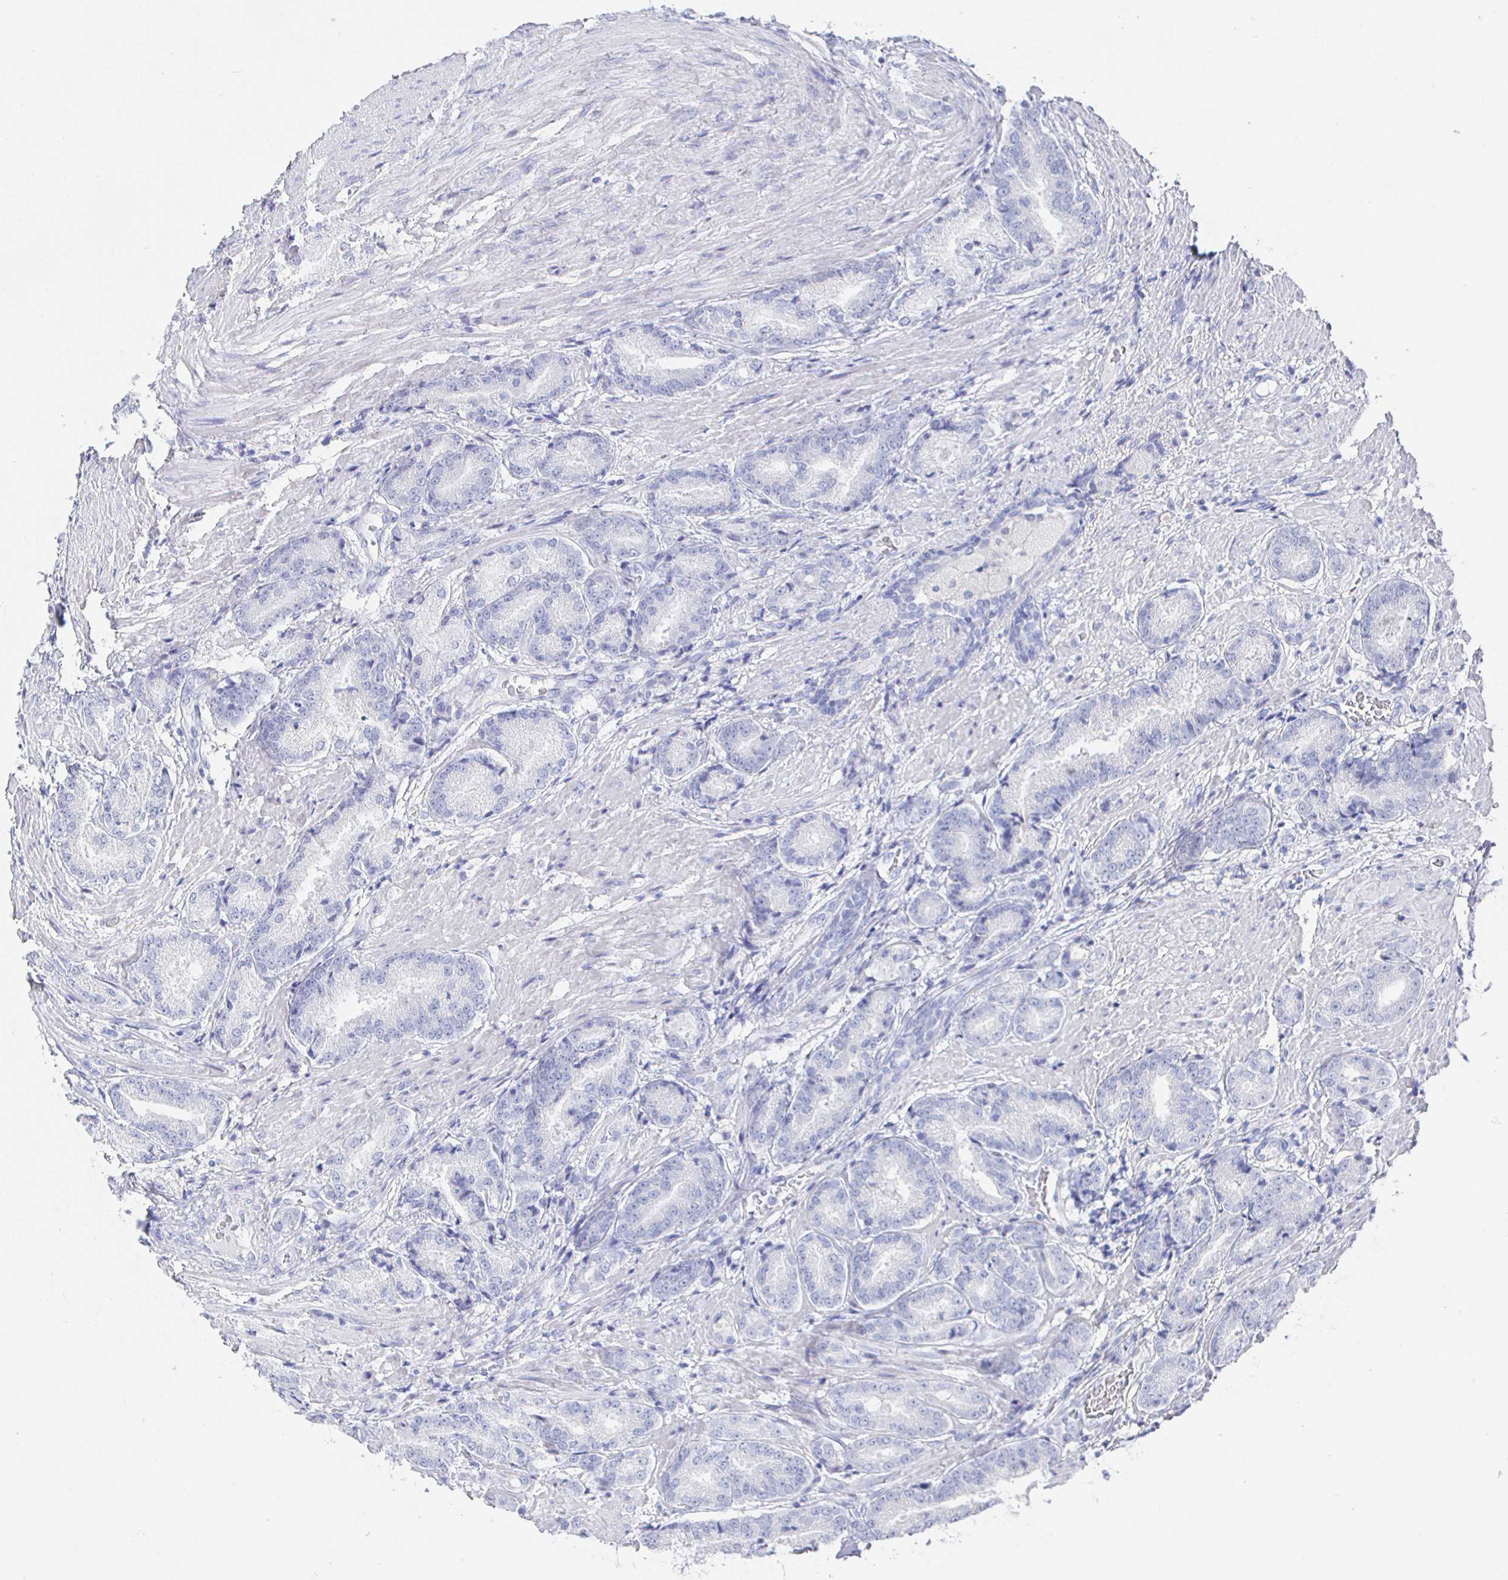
{"staining": {"intensity": "negative", "quantity": "none", "location": "none"}, "tissue": "prostate cancer", "cell_type": "Tumor cells", "image_type": "cancer", "snomed": [{"axis": "morphology", "description": "Adenocarcinoma, High grade"}, {"axis": "topography", "description": "Prostate and seminal vesicle, NOS"}], "caption": "Tumor cells show no significant protein positivity in prostate cancer (high-grade adenocarcinoma).", "gene": "CLCA1", "patient": {"sex": "male", "age": 61}}